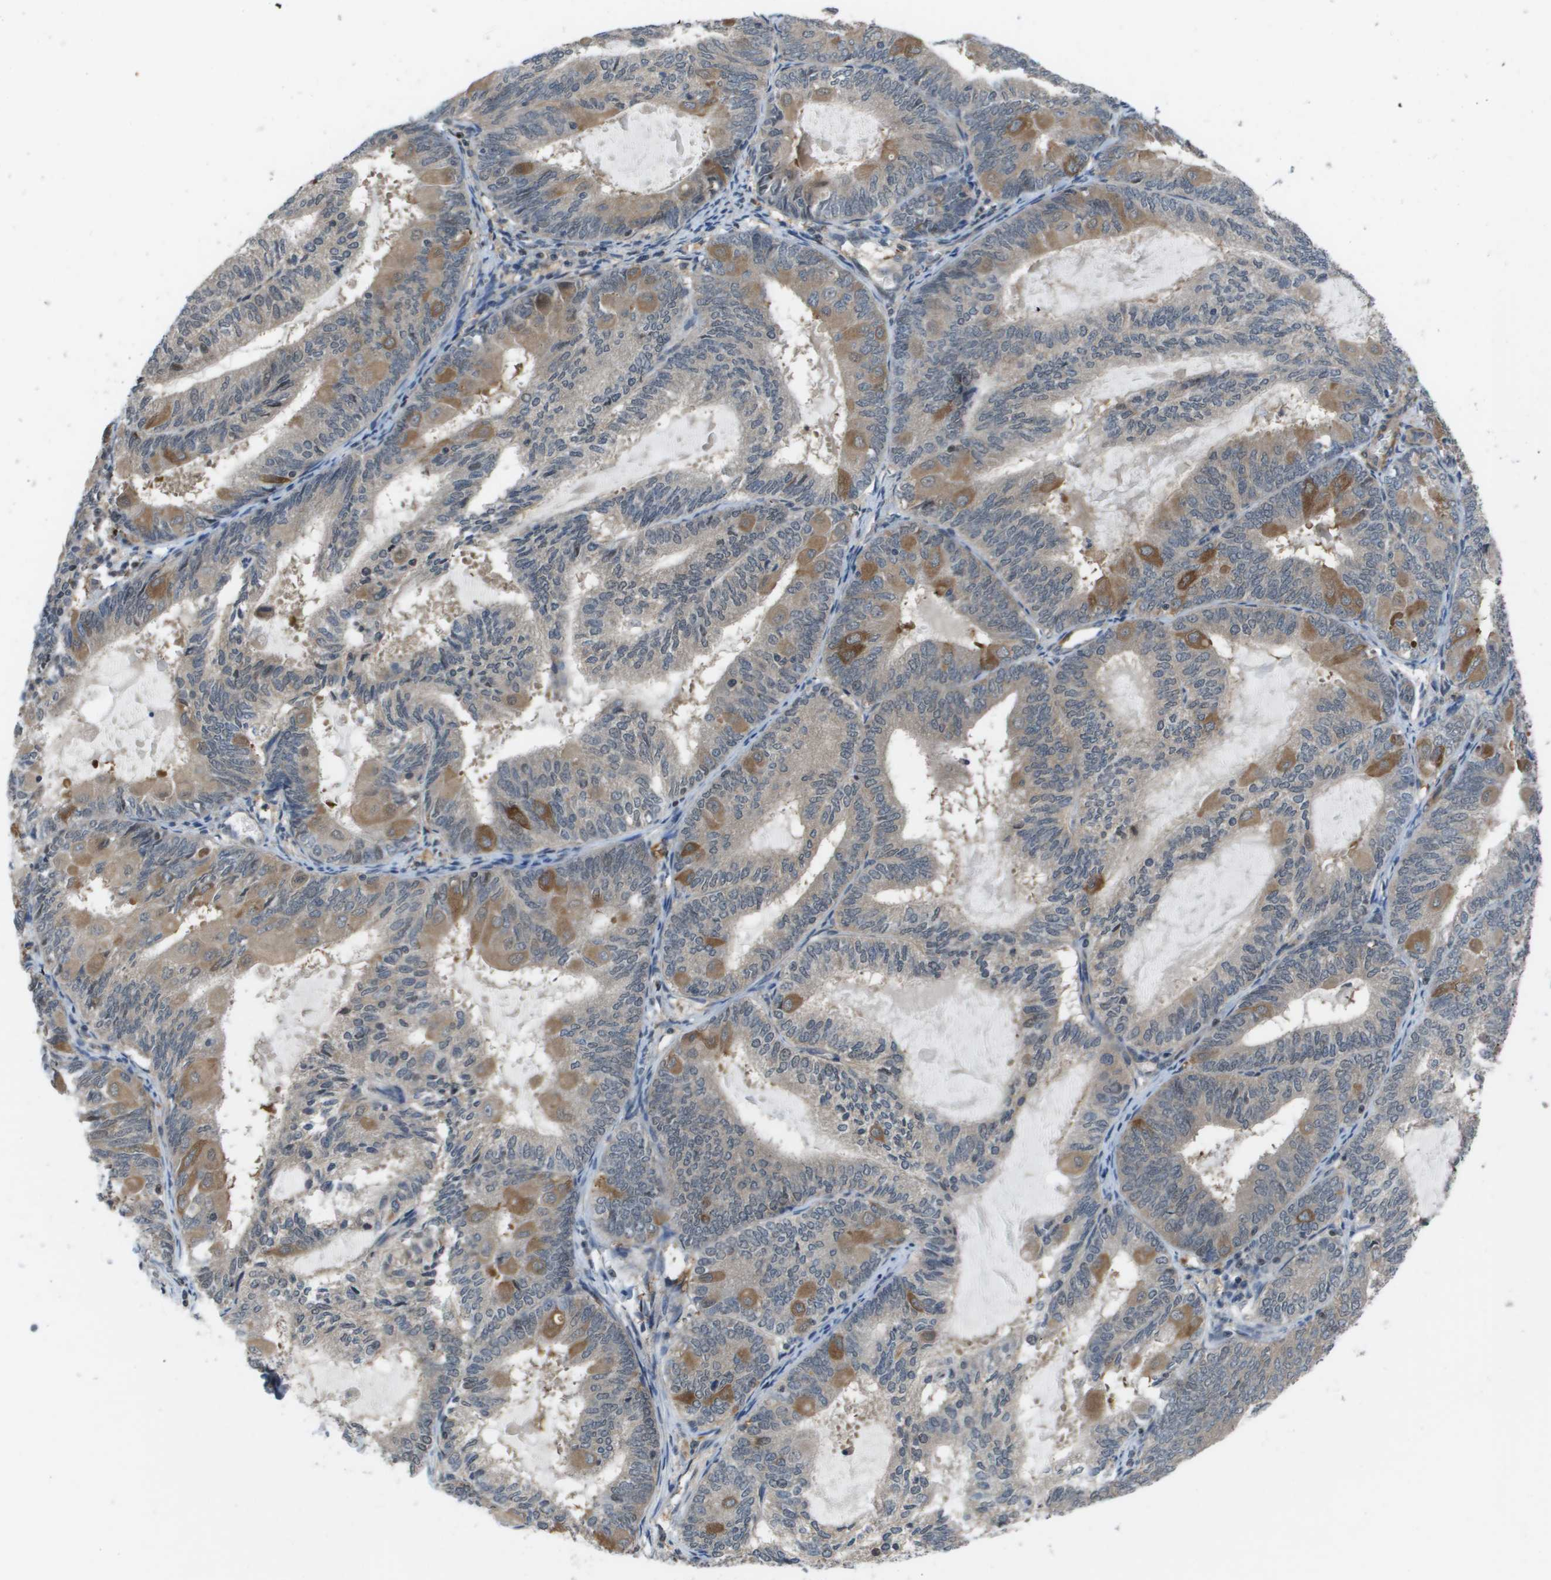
{"staining": {"intensity": "moderate", "quantity": "25%-75%", "location": "cytoplasmic/membranous"}, "tissue": "endometrial cancer", "cell_type": "Tumor cells", "image_type": "cancer", "snomed": [{"axis": "morphology", "description": "Adenocarcinoma, NOS"}, {"axis": "topography", "description": "Endometrium"}], "caption": "About 25%-75% of tumor cells in human endometrial adenocarcinoma show moderate cytoplasmic/membranous protein staining as visualized by brown immunohistochemical staining.", "gene": "ENPP5", "patient": {"sex": "female", "age": 81}}